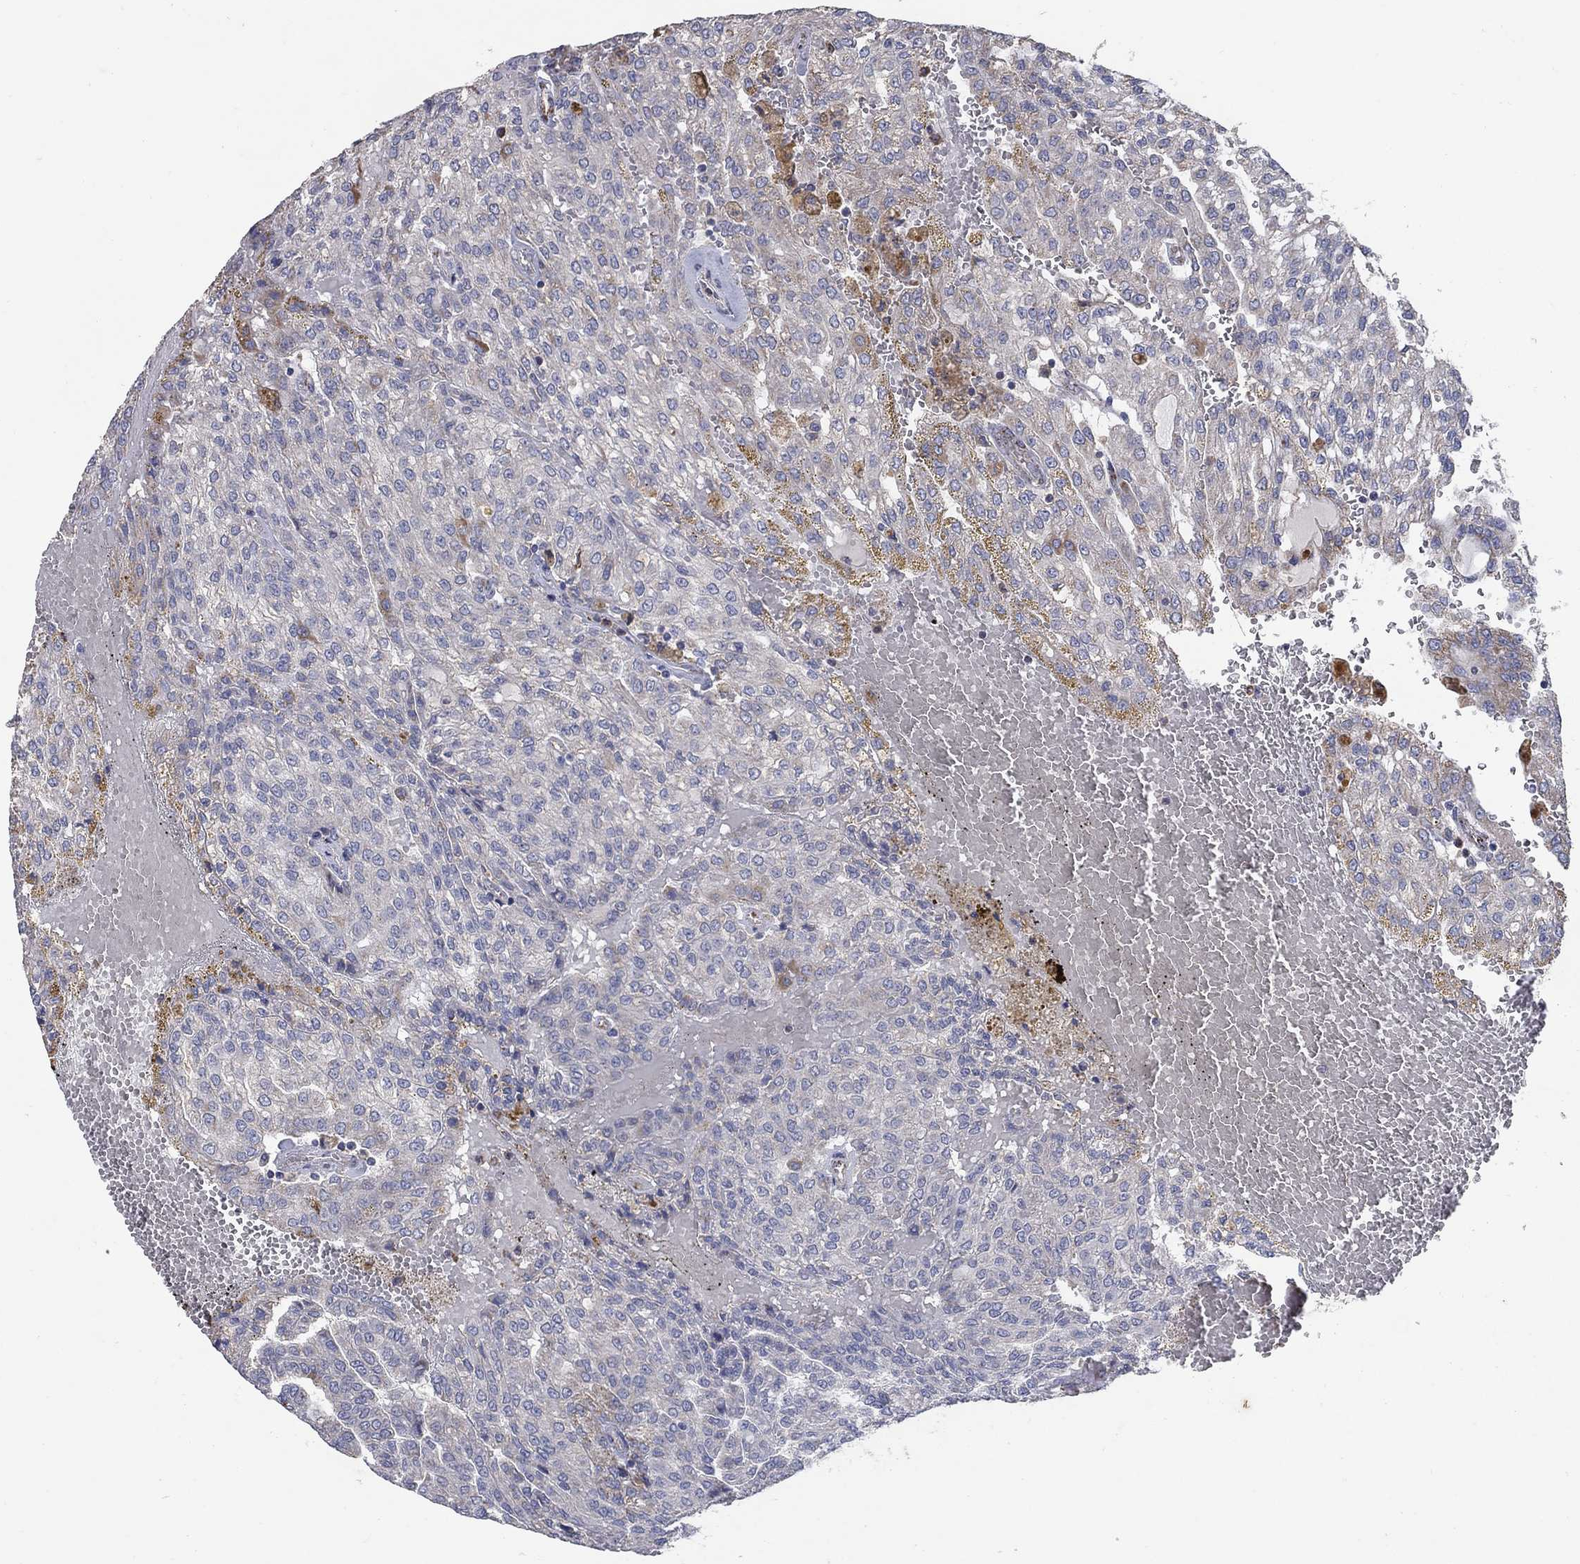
{"staining": {"intensity": "negative", "quantity": "none", "location": "none"}, "tissue": "renal cancer", "cell_type": "Tumor cells", "image_type": "cancer", "snomed": [{"axis": "morphology", "description": "Adenocarcinoma, NOS"}, {"axis": "topography", "description": "Kidney"}], "caption": "A high-resolution histopathology image shows IHC staining of renal adenocarcinoma, which exhibits no significant positivity in tumor cells.", "gene": "PNPLA2", "patient": {"sex": "male", "age": 63}}